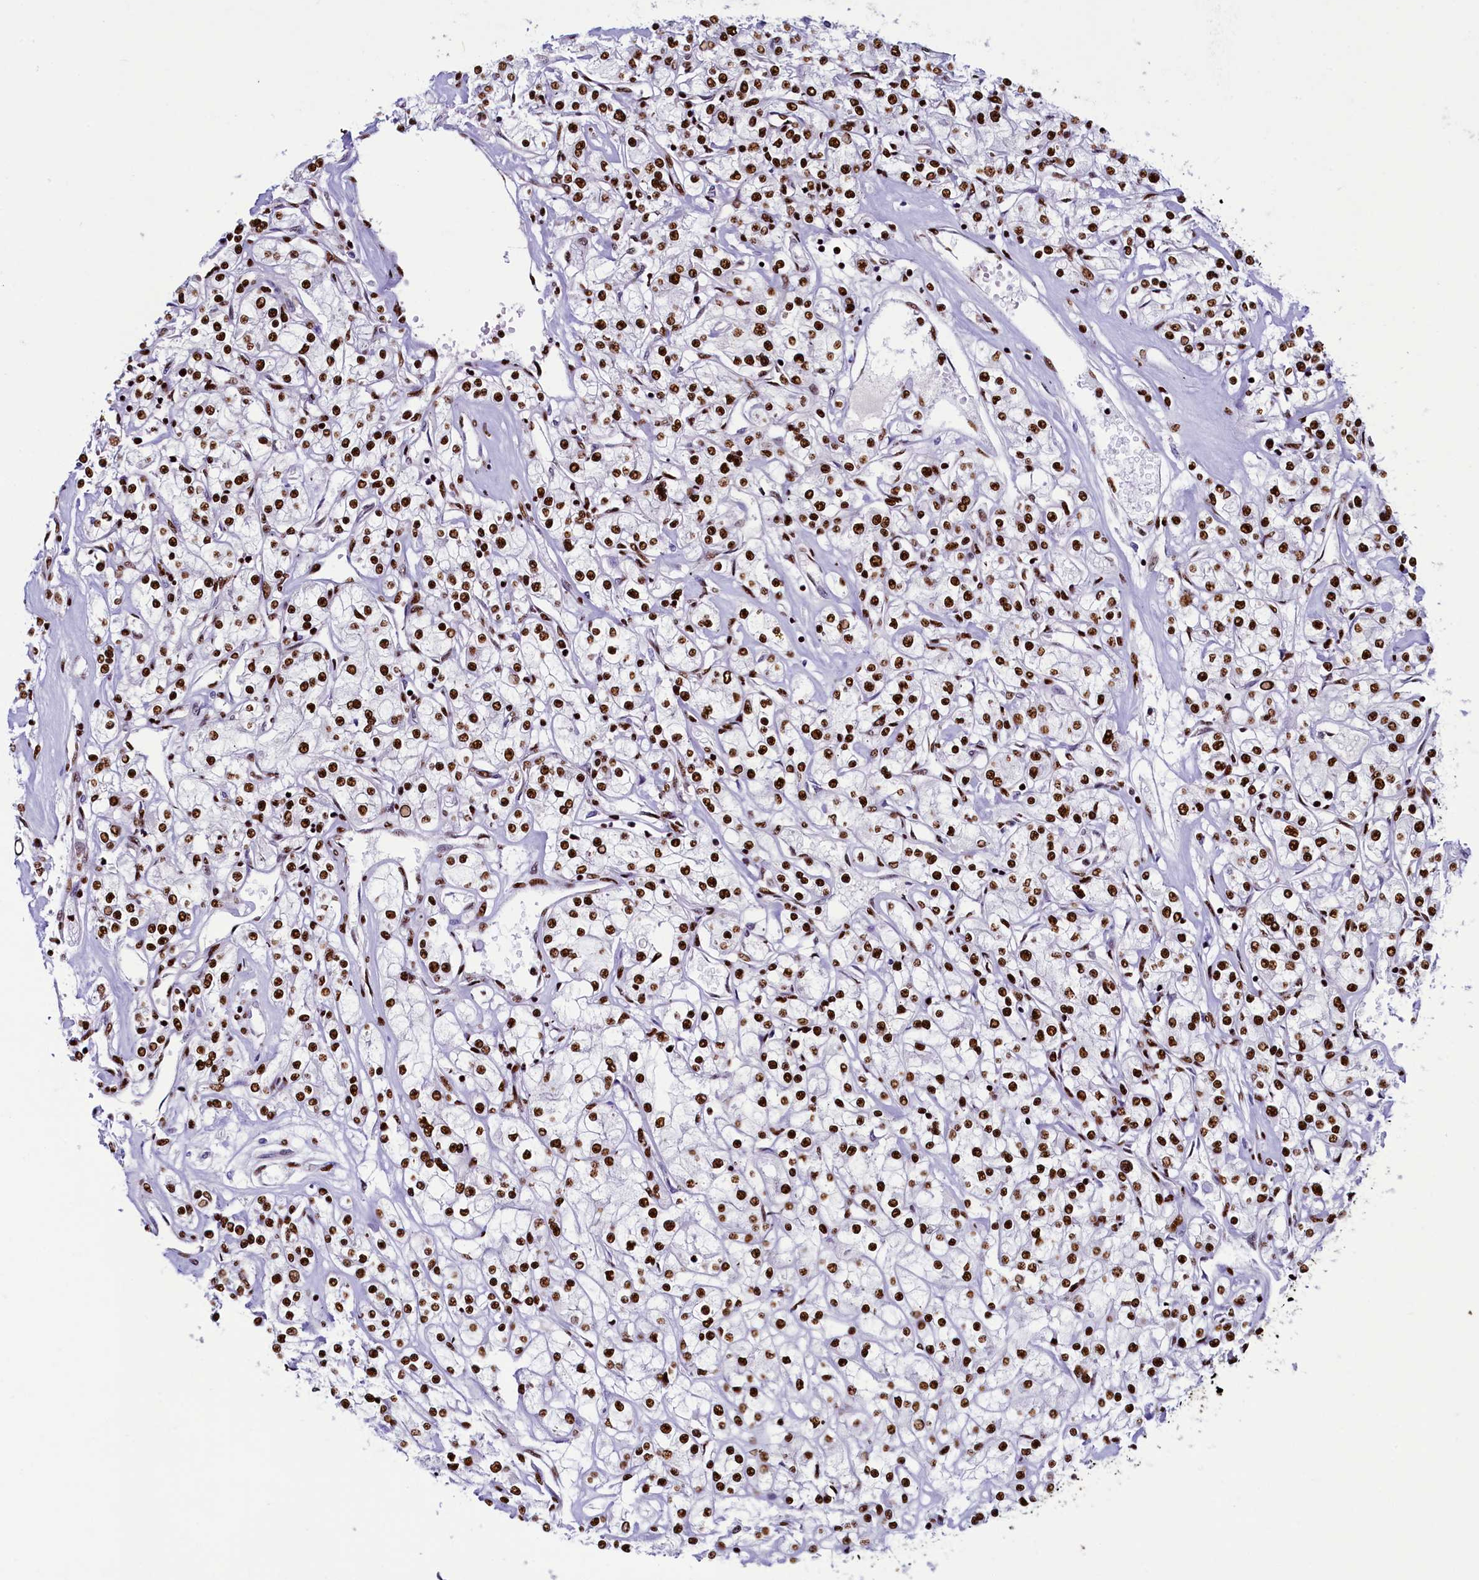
{"staining": {"intensity": "strong", "quantity": ">75%", "location": "nuclear"}, "tissue": "renal cancer", "cell_type": "Tumor cells", "image_type": "cancer", "snomed": [{"axis": "morphology", "description": "Adenocarcinoma, NOS"}, {"axis": "topography", "description": "Kidney"}], "caption": "Human renal cancer stained with a brown dye reveals strong nuclear positive expression in about >75% of tumor cells.", "gene": "SRRM2", "patient": {"sex": "female", "age": 59}}